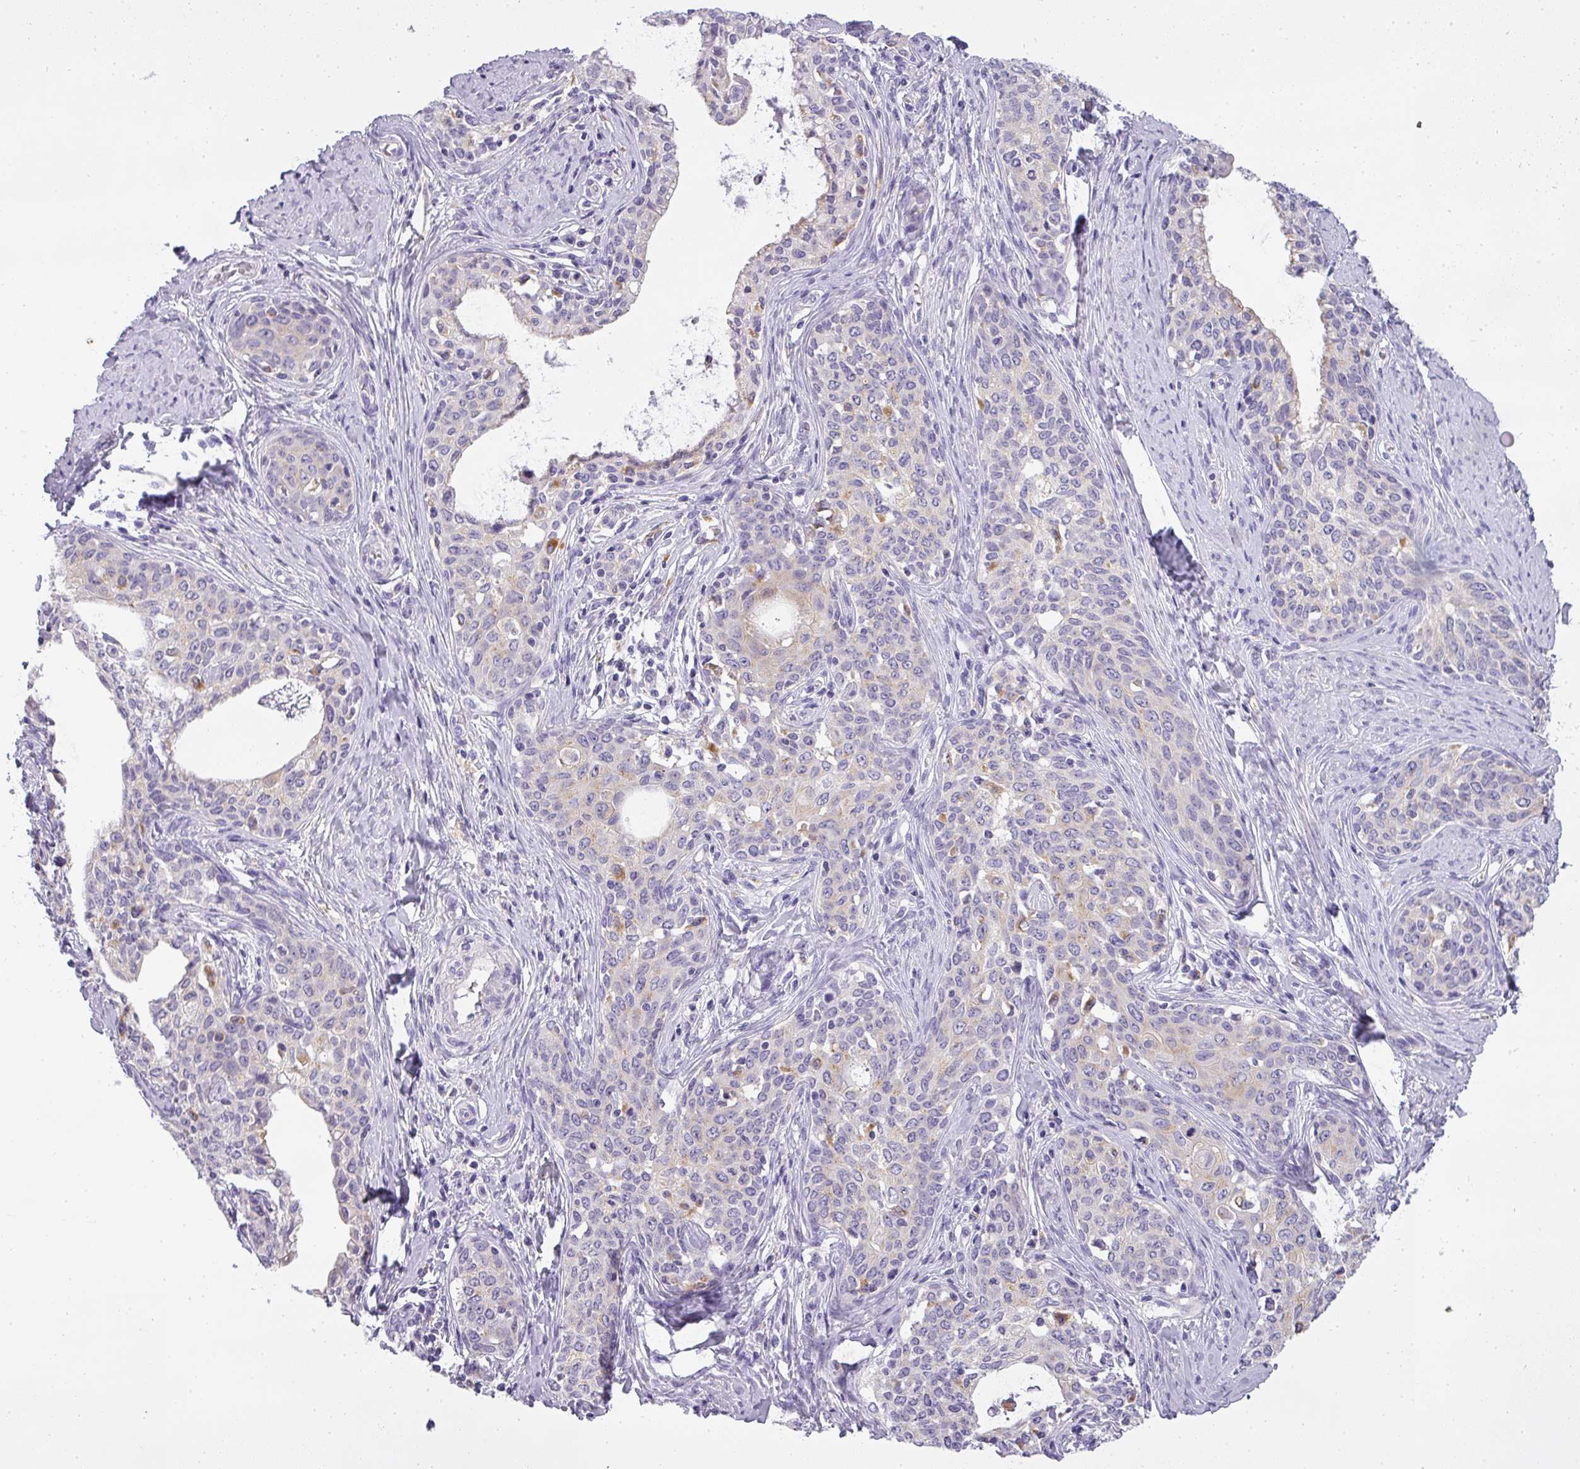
{"staining": {"intensity": "negative", "quantity": "none", "location": "none"}, "tissue": "cervical cancer", "cell_type": "Tumor cells", "image_type": "cancer", "snomed": [{"axis": "morphology", "description": "Squamous cell carcinoma, NOS"}, {"axis": "morphology", "description": "Adenocarcinoma, NOS"}, {"axis": "topography", "description": "Cervix"}], "caption": "There is no significant staining in tumor cells of adenocarcinoma (cervical). Nuclei are stained in blue.", "gene": "ATP6V1D", "patient": {"sex": "female", "age": 52}}